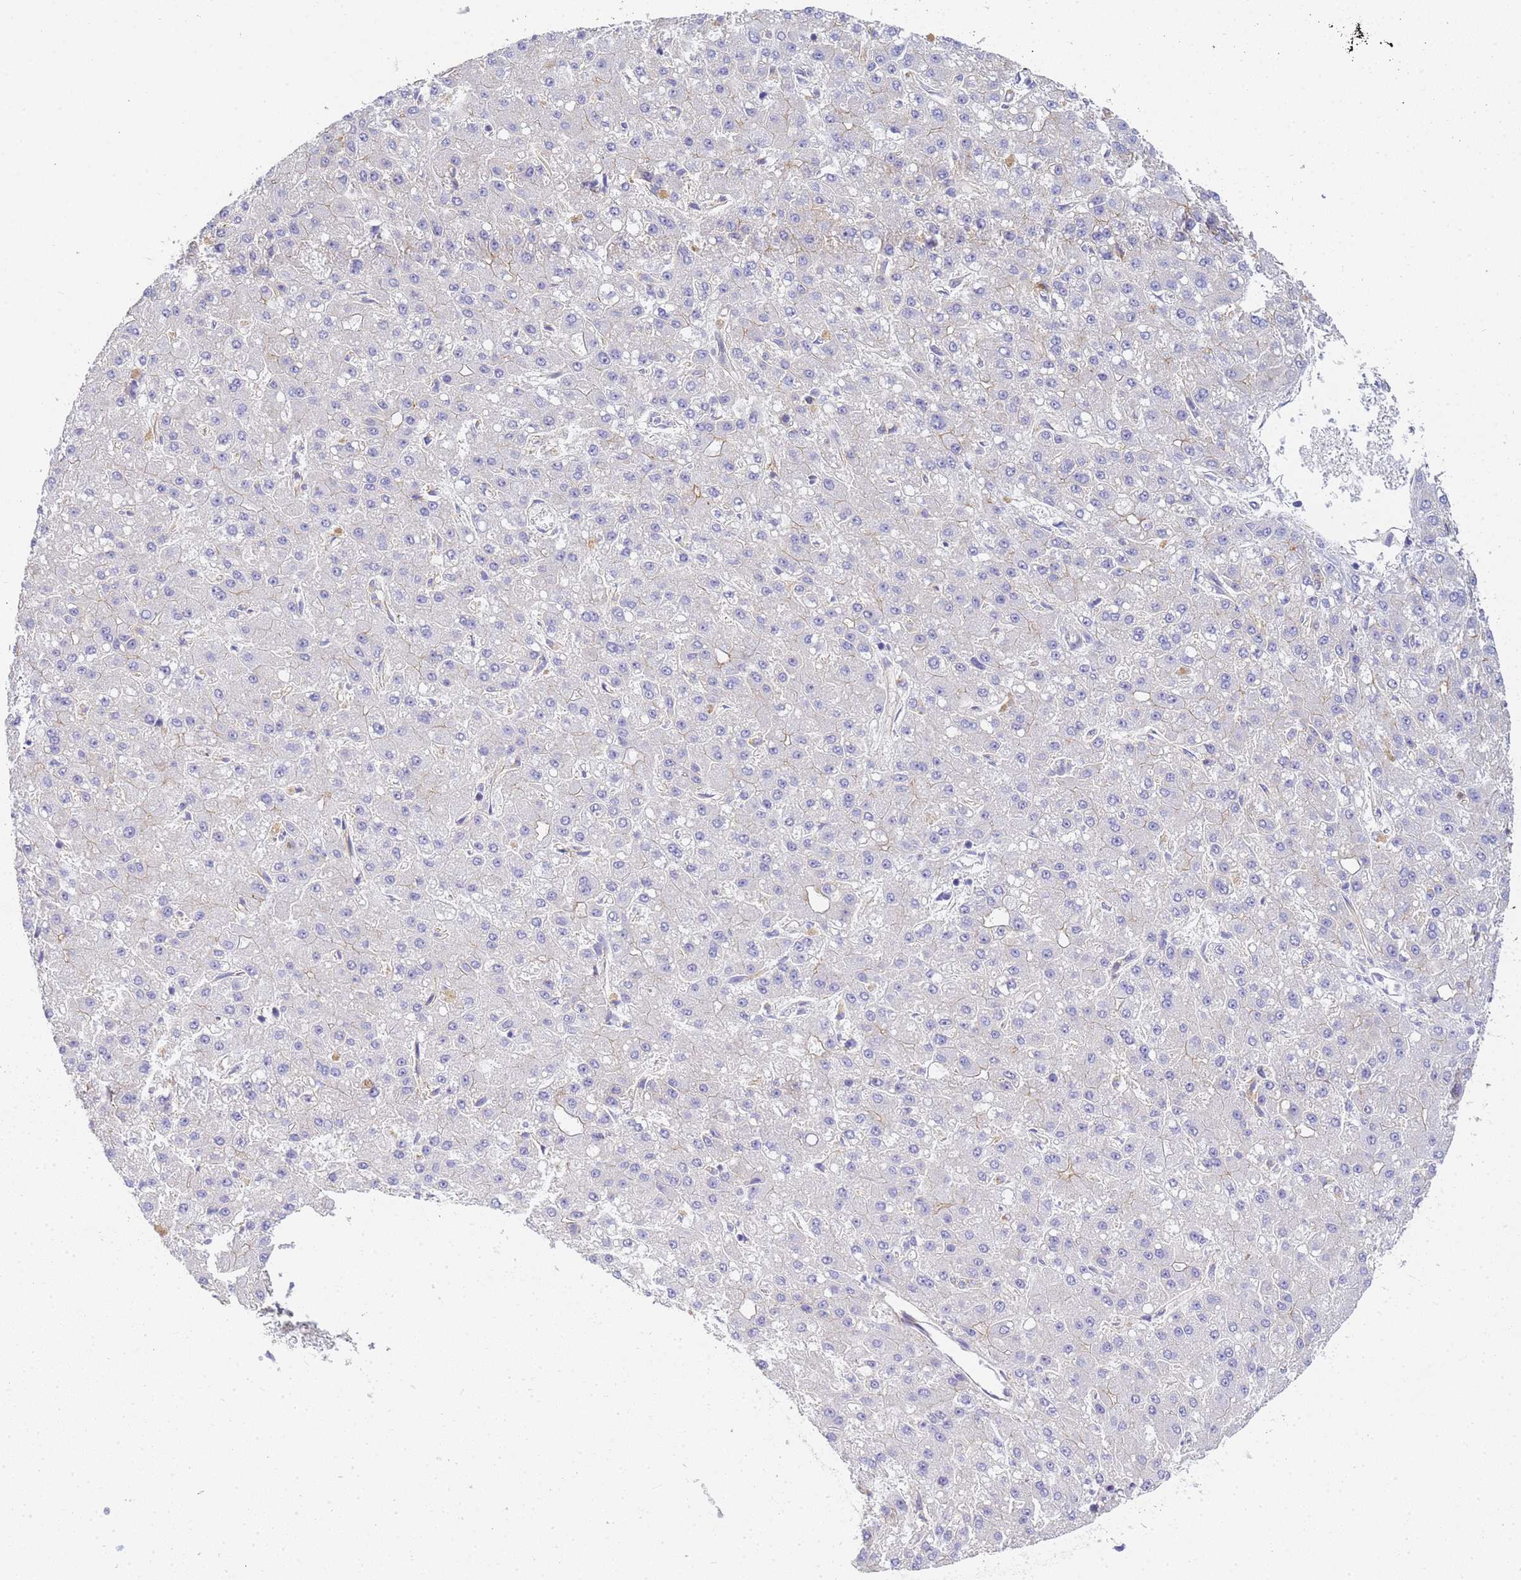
{"staining": {"intensity": "negative", "quantity": "none", "location": "none"}, "tissue": "liver cancer", "cell_type": "Tumor cells", "image_type": "cancer", "snomed": [{"axis": "morphology", "description": "Carcinoma, Hepatocellular, NOS"}, {"axis": "topography", "description": "Liver"}], "caption": "Micrograph shows no protein staining in tumor cells of liver hepatocellular carcinoma tissue.", "gene": "GON4L", "patient": {"sex": "male", "age": 67}}